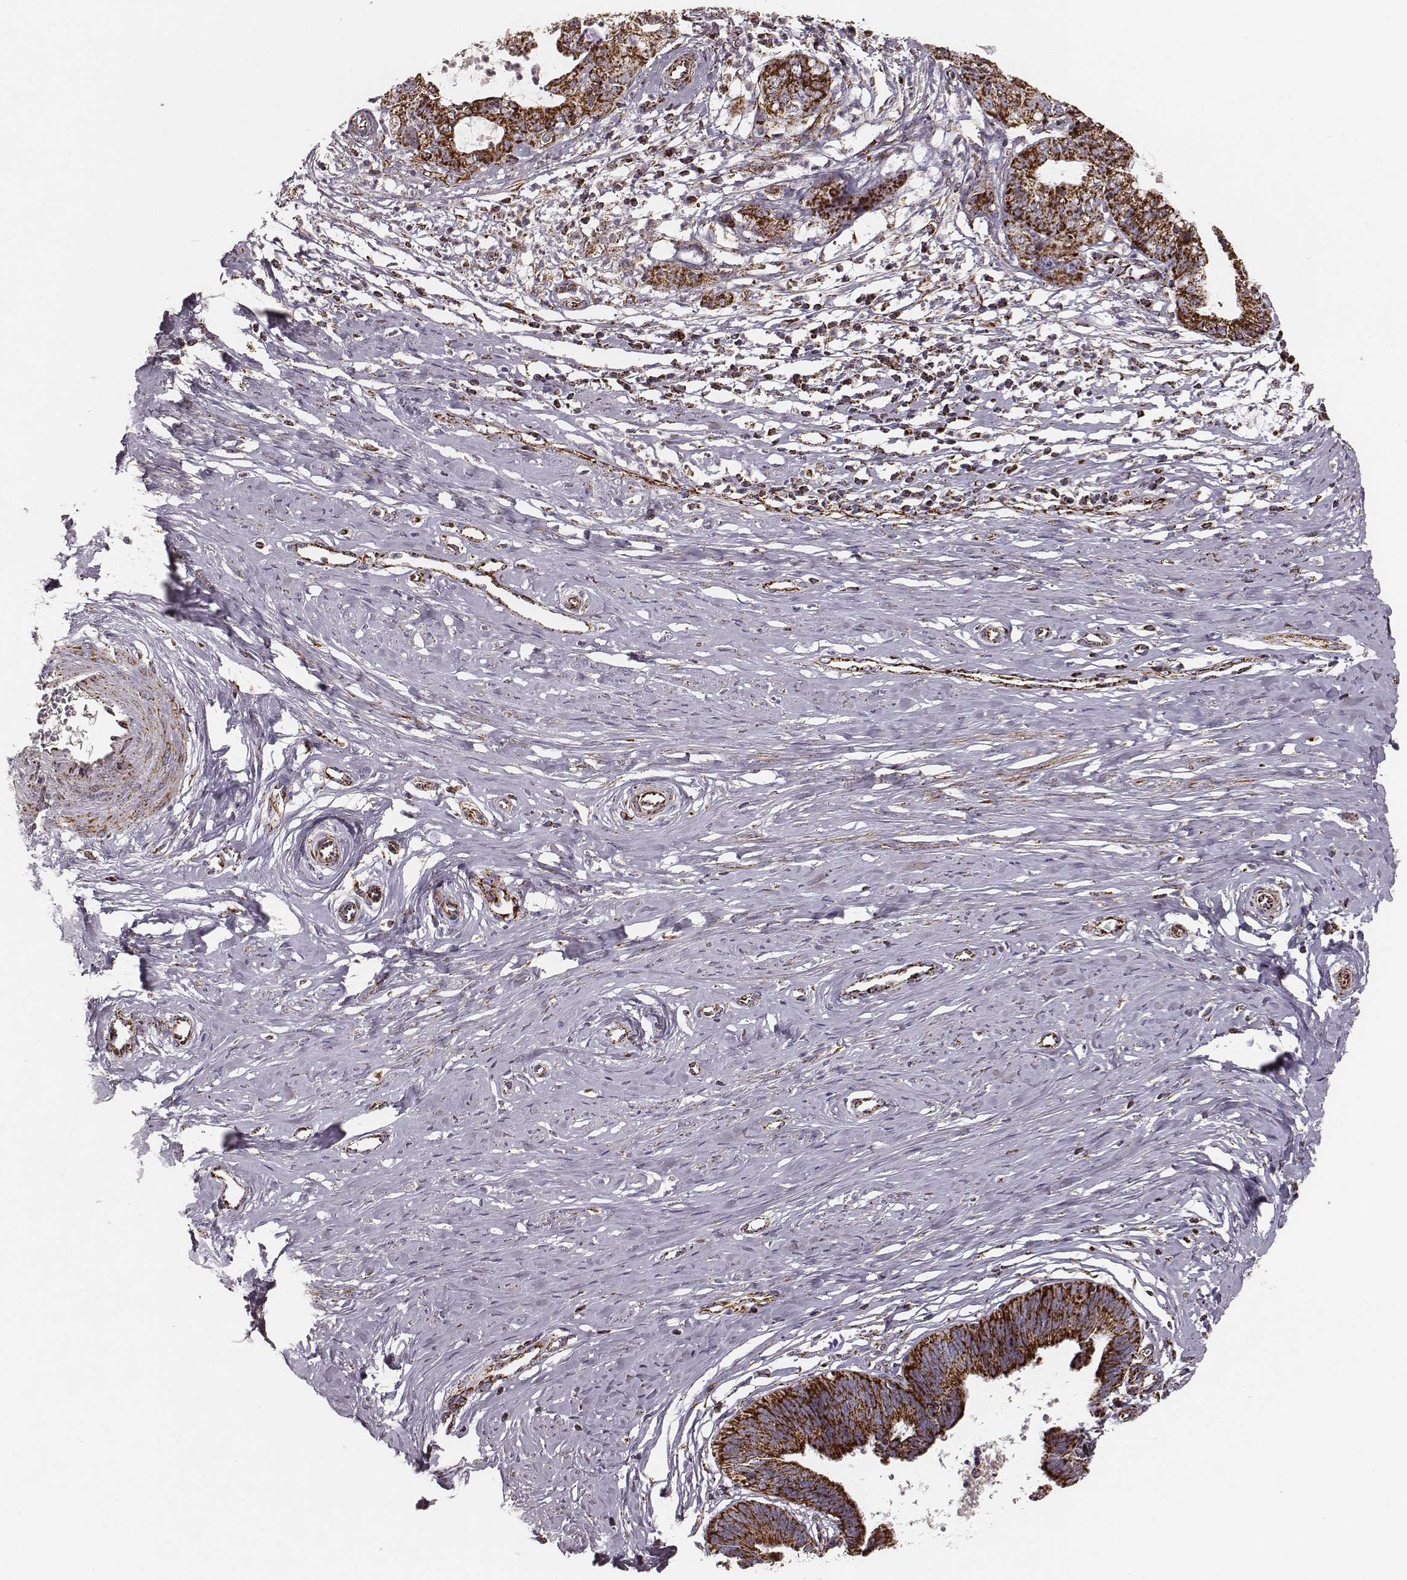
{"staining": {"intensity": "negative", "quantity": "none", "location": "none"}, "tissue": "cervical cancer", "cell_type": "Tumor cells", "image_type": "cancer", "snomed": [{"axis": "morphology", "description": "Normal tissue, NOS"}, {"axis": "morphology", "description": "Adenocarcinoma, NOS"}, {"axis": "topography", "description": "Cervix"}], "caption": "Tumor cells show no significant protein staining in cervical cancer (adenocarcinoma).", "gene": "TUFM", "patient": {"sex": "female", "age": 38}}